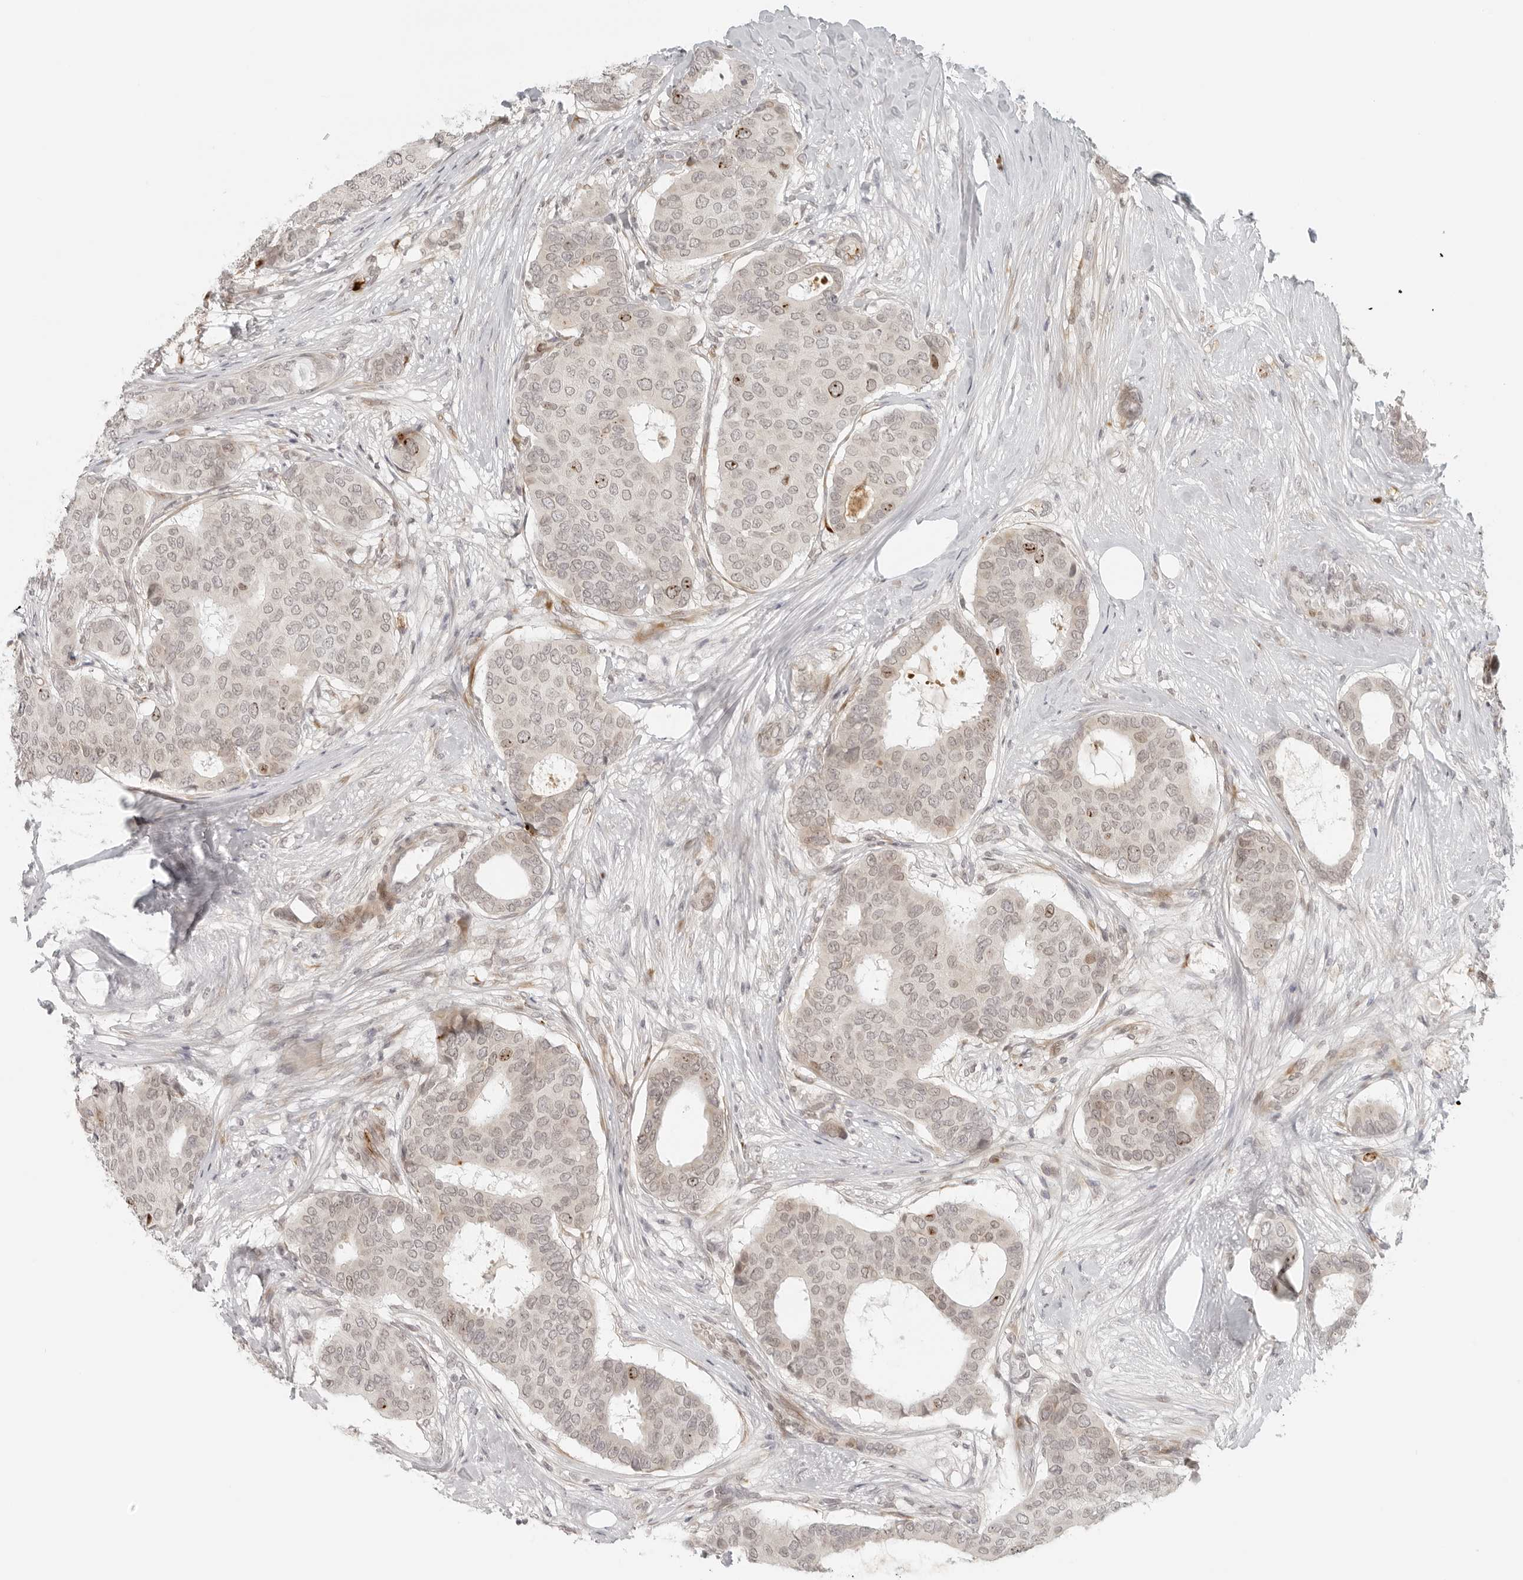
{"staining": {"intensity": "moderate", "quantity": "<25%", "location": "nuclear"}, "tissue": "breast cancer", "cell_type": "Tumor cells", "image_type": "cancer", "snomed": [{"axis": "morphology", "description": "Duct carcinoma"}, {"axis": "topography", "description": "Breast"}], "caption": "Tumor cells show moderate nuclear positivity in about <25% of cells in breast invasive ductal carcinoma.", "gene": "ZNF678", "patient": {"sex": "female", "age": 75}}